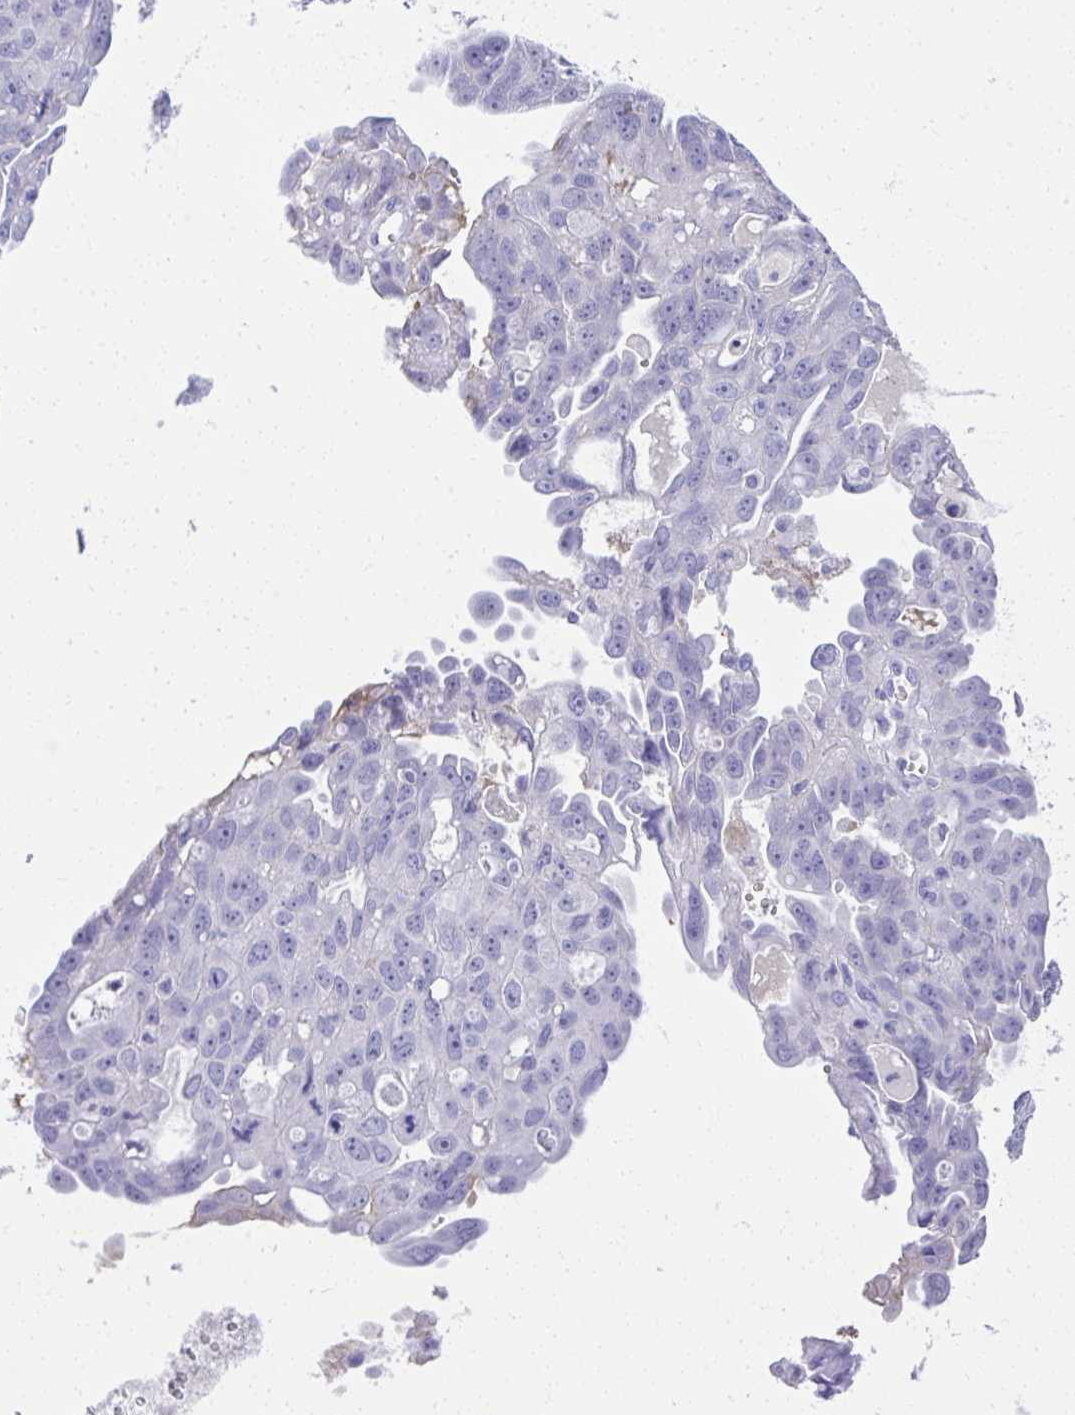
{"staining": {"intensity": "negative", "quantity": "none", "location": "none"}, "tissue": "ovarian cancer", "cell_type": "Tumor cells", "image_type": "cancer", "snomed": [{"axis": "morphology", "description": "Carcinoma, endometroid"}, {"axis": "topography", "description": "Ovary"}], "caption": "Endometroid carcinoma (ovarian) stained for a protein using immunohistochemistry exhibits no expression tumor cells.", "gene": "ST6GALNAC3", "patient": {"sex": "female", "age": 70}}